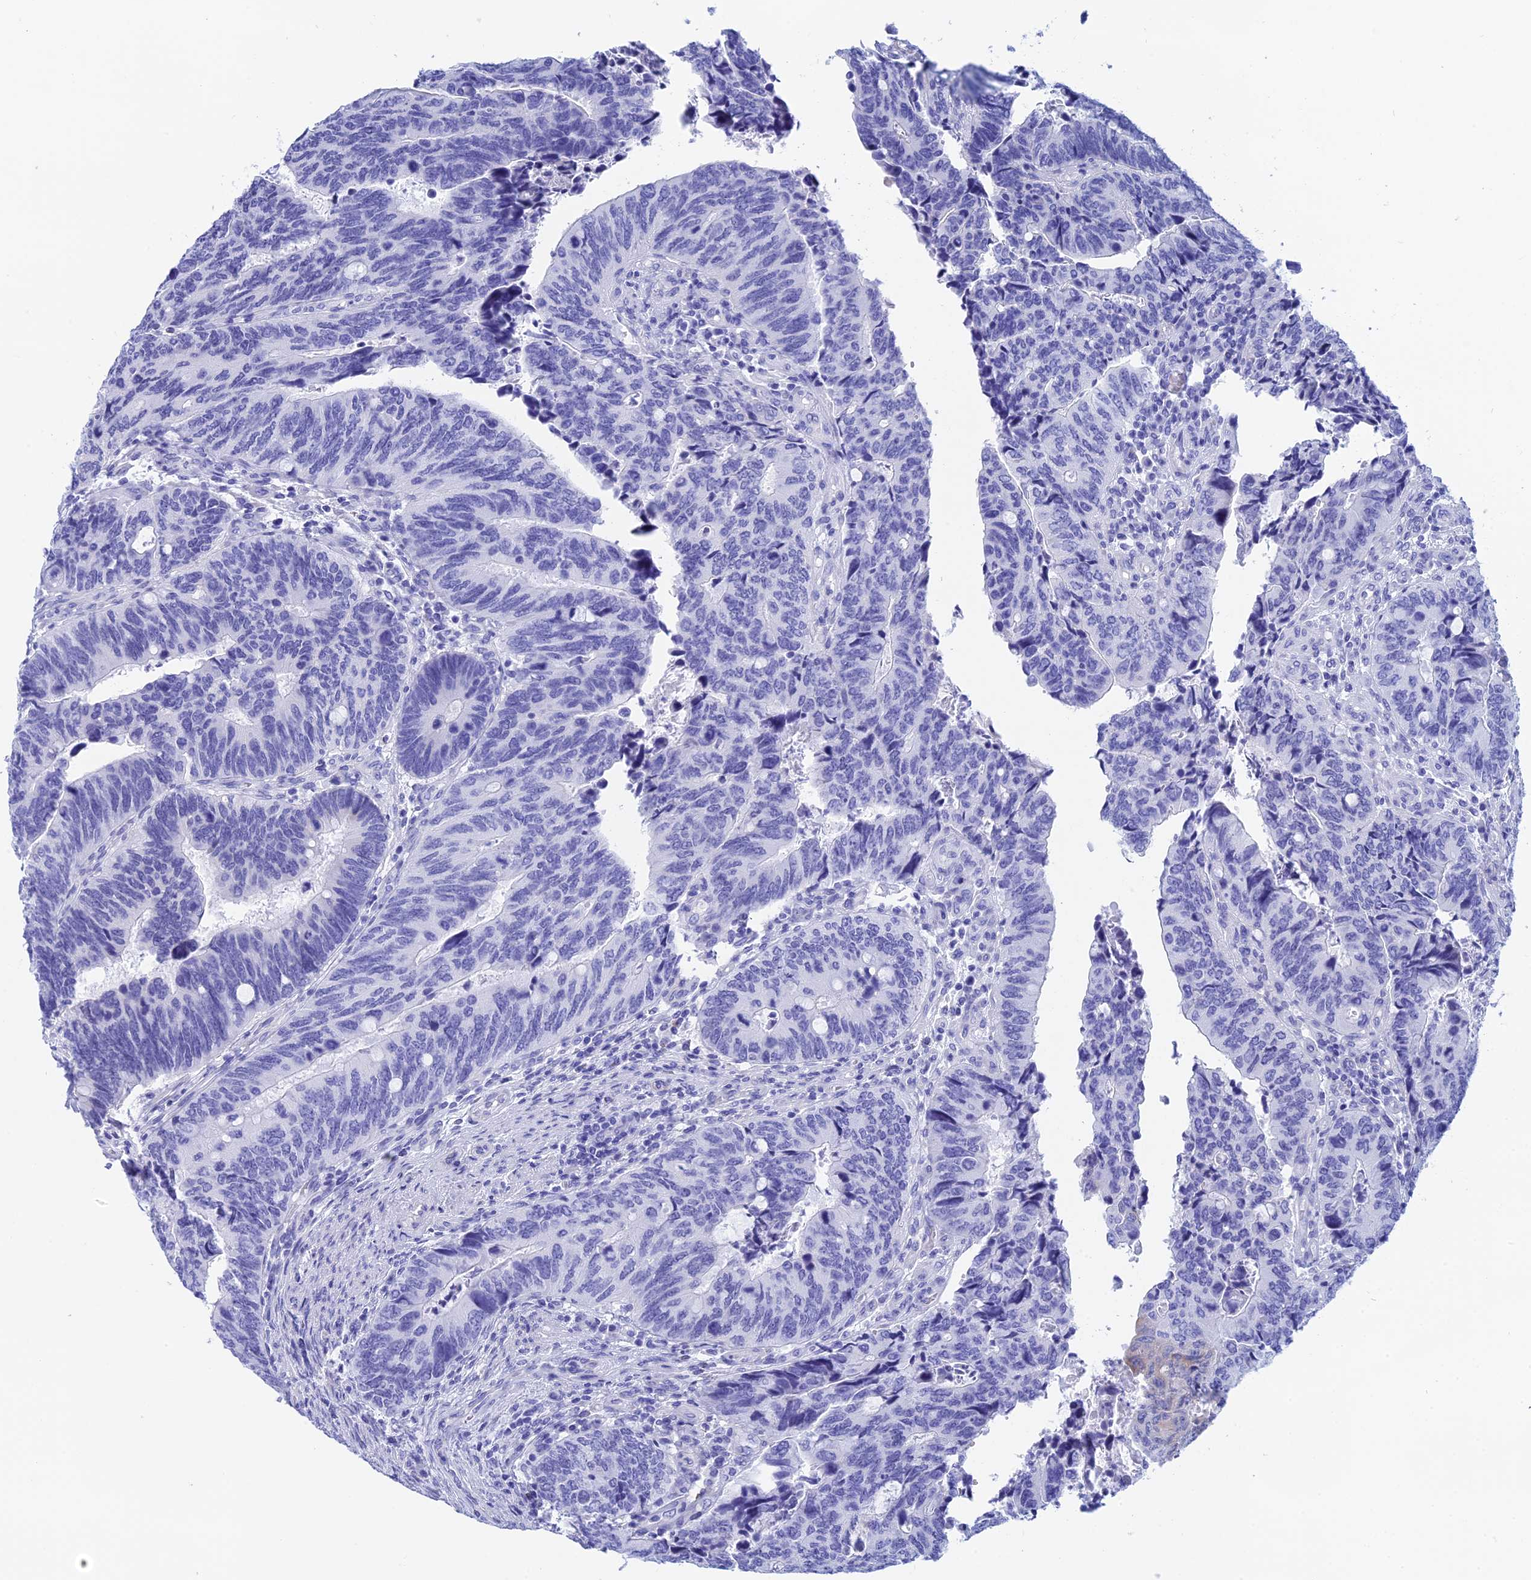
{"staining": {"intensity": "negative", "quantity": "none", "location": "none"}, "tissue": "colorectal cancer", "cell_type": "Tumor cells", "image_type": "cancer", "snomed": [{"axis": "morphology", "description": "Adenocarcinoma, NOS"}, {"axis": "topography", "description": "Colon"}], "caption": "The histopathology image shows no staining of tumor cells in colorectal adenocarcinoma.", "gene": "TEX101", "patient": {"sex": "male", "age": 87}}